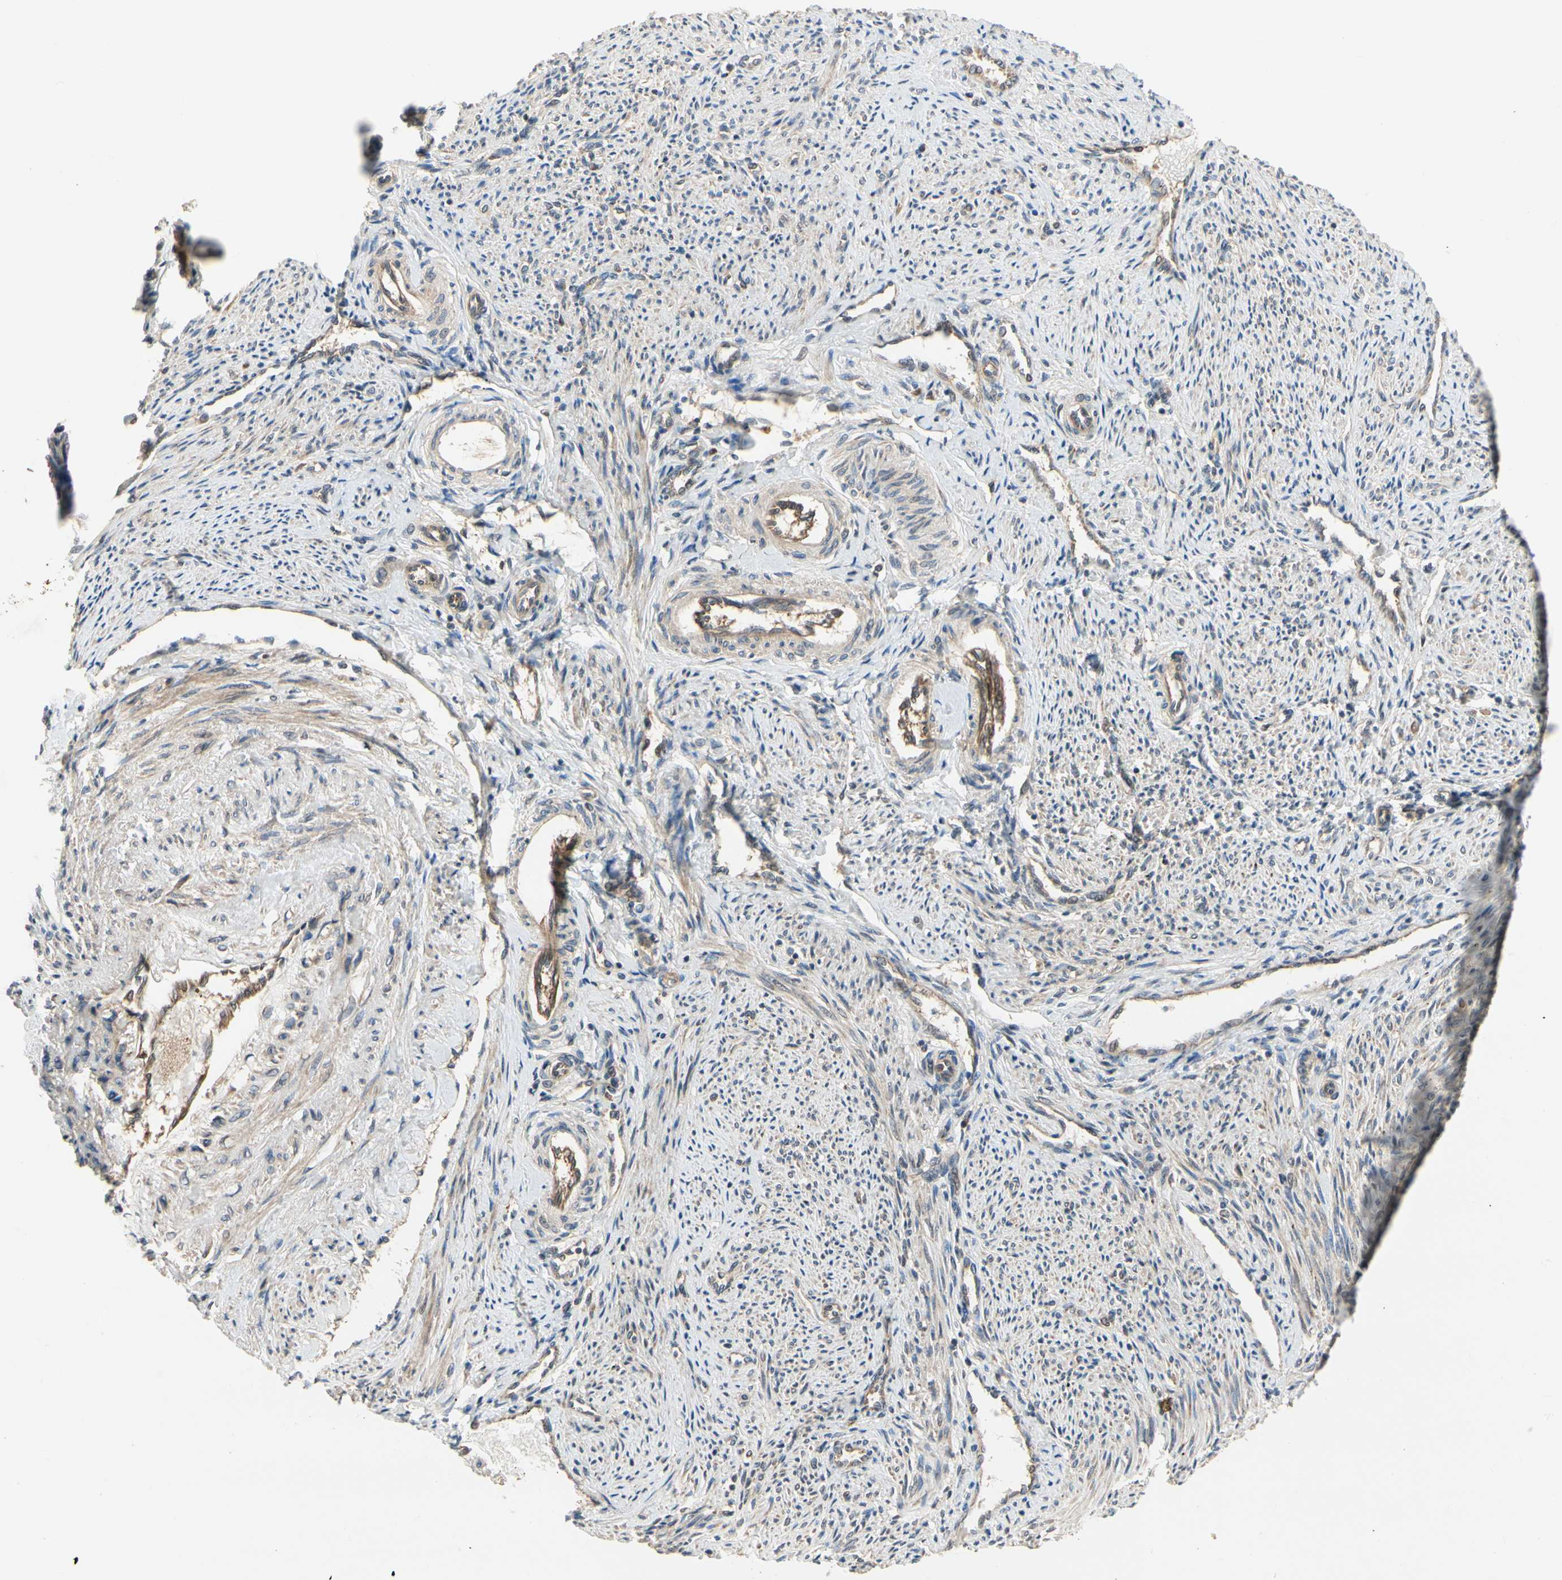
{"staining": {"intensity": "moderate", "quantity": "25%-75%", "location": "cytoplasmic/membranous"}, "tissue": "endometrium", "cell_type": "Cells in endometrial stroma", "image_type": "normal", "snomed": [{"axis": "morphology", "description": "Normal tissue, NOS"}, {"axis": "topography", "description": "Endometrium"}], "caption": "High-power microscopy captured an immunohistochemistry micrograph of normal endometrium, revealing moderate cytoplasmic/membranous expression in approximately 25%-75% of cells in endometrial stroma. (DAB (3,3'-diaminobenzidine) IHC, brown staining for protein, blue staining for nuclei).", "gene": "TDRP", "patient": {"sex": "female", "age": 42}}